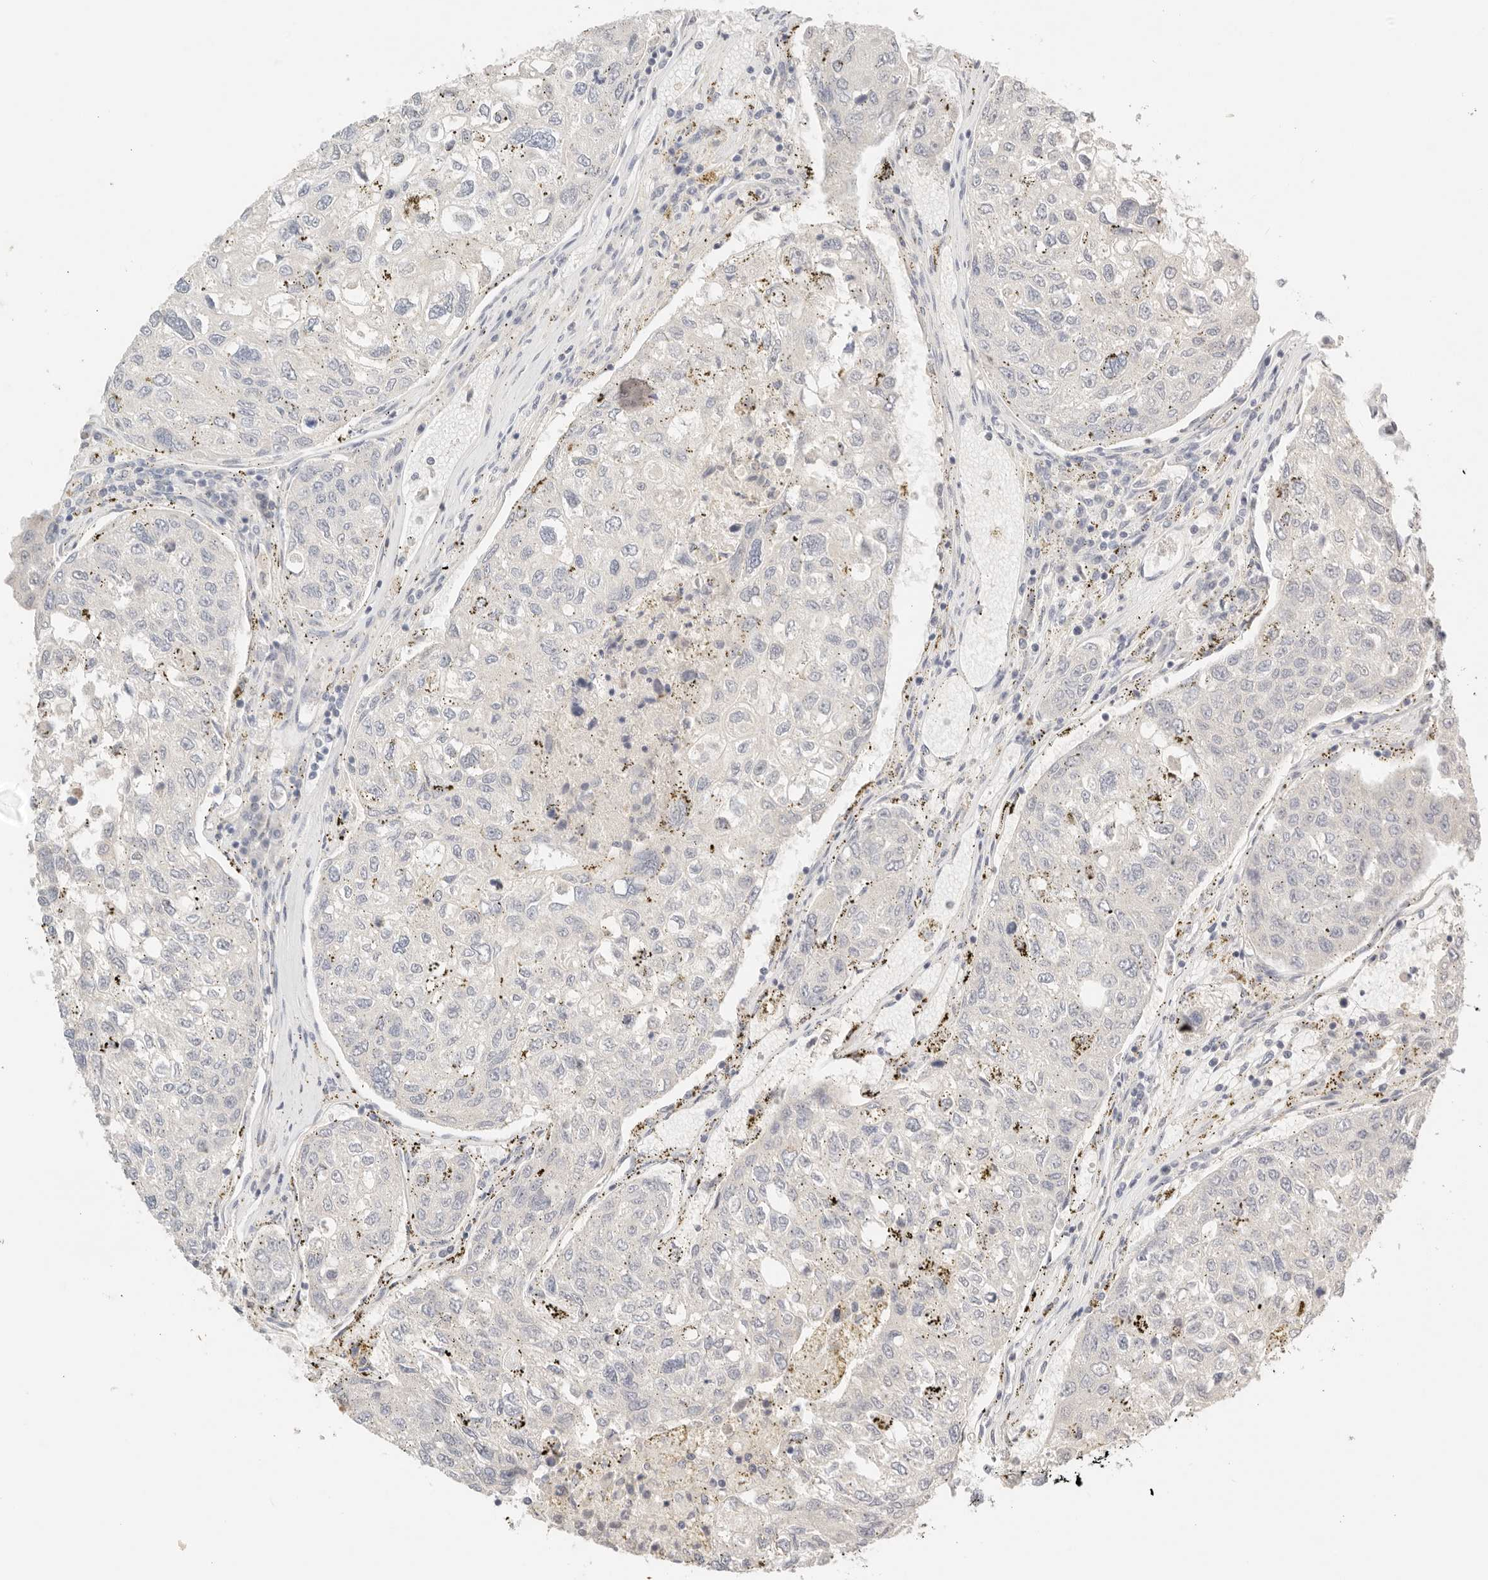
{"staining": {"intensity": "negative", "quantity": "none", "location": "none"}, "tissue": "urothelial cancer", "cell_type": "Tumor cells", "image_type": "cancer", "snomed": [{"axis": "morphology", "description": "Urothelial carcinoma, High grade"}, {"axis": "topography", "description": "Lymph node"}, {"axis": "topography", "description": "Urinary bladder"}], "caption": "Protein analysis of urothelial cancer reveals no significant positivity in tumor cells. (Brightfield microscopy of DAB immunohistochemistry at high magnification).", "gene": "CEP120", "patient": {"sex": "male", "age": 51}}